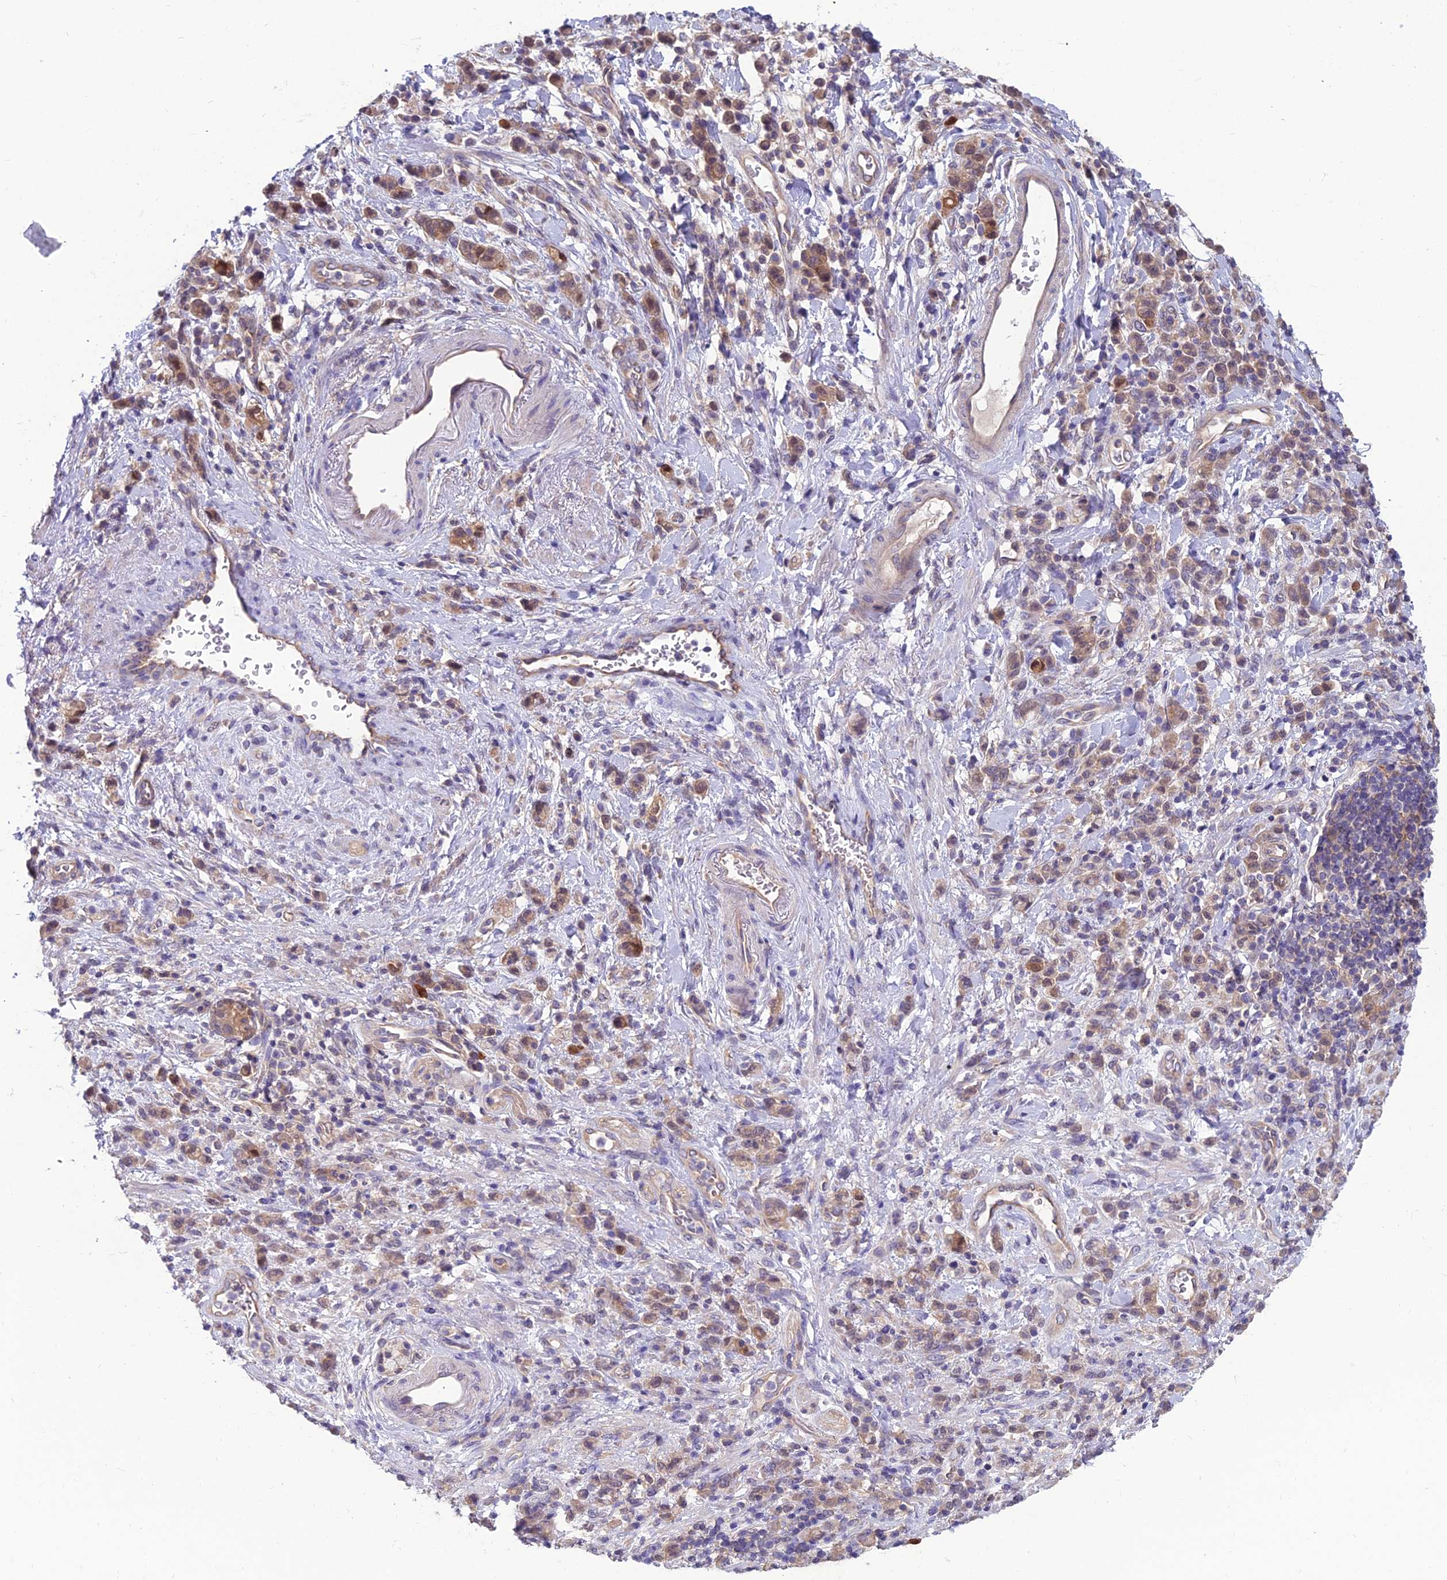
{"staining": {"intensity": "weak", "quantity": ">75%", "location": "cytoplasmic/membranous"}, "tissue": "stomach cancer", "cell_type": "Tumor cells", "image_type": "cancer", "snomed": [{"axis": "morphology", "description": "Adenocarcinoma, NOS"}, {"axis": "topography", "description": "Stomach"}], "caption": "Stomach adenocarcinoma tissue displays weak cytoplasmic/membranous positivity in about >75% of tumor cells", "gene": "MVD", "patient": {"sex": "male", "age": 77}}